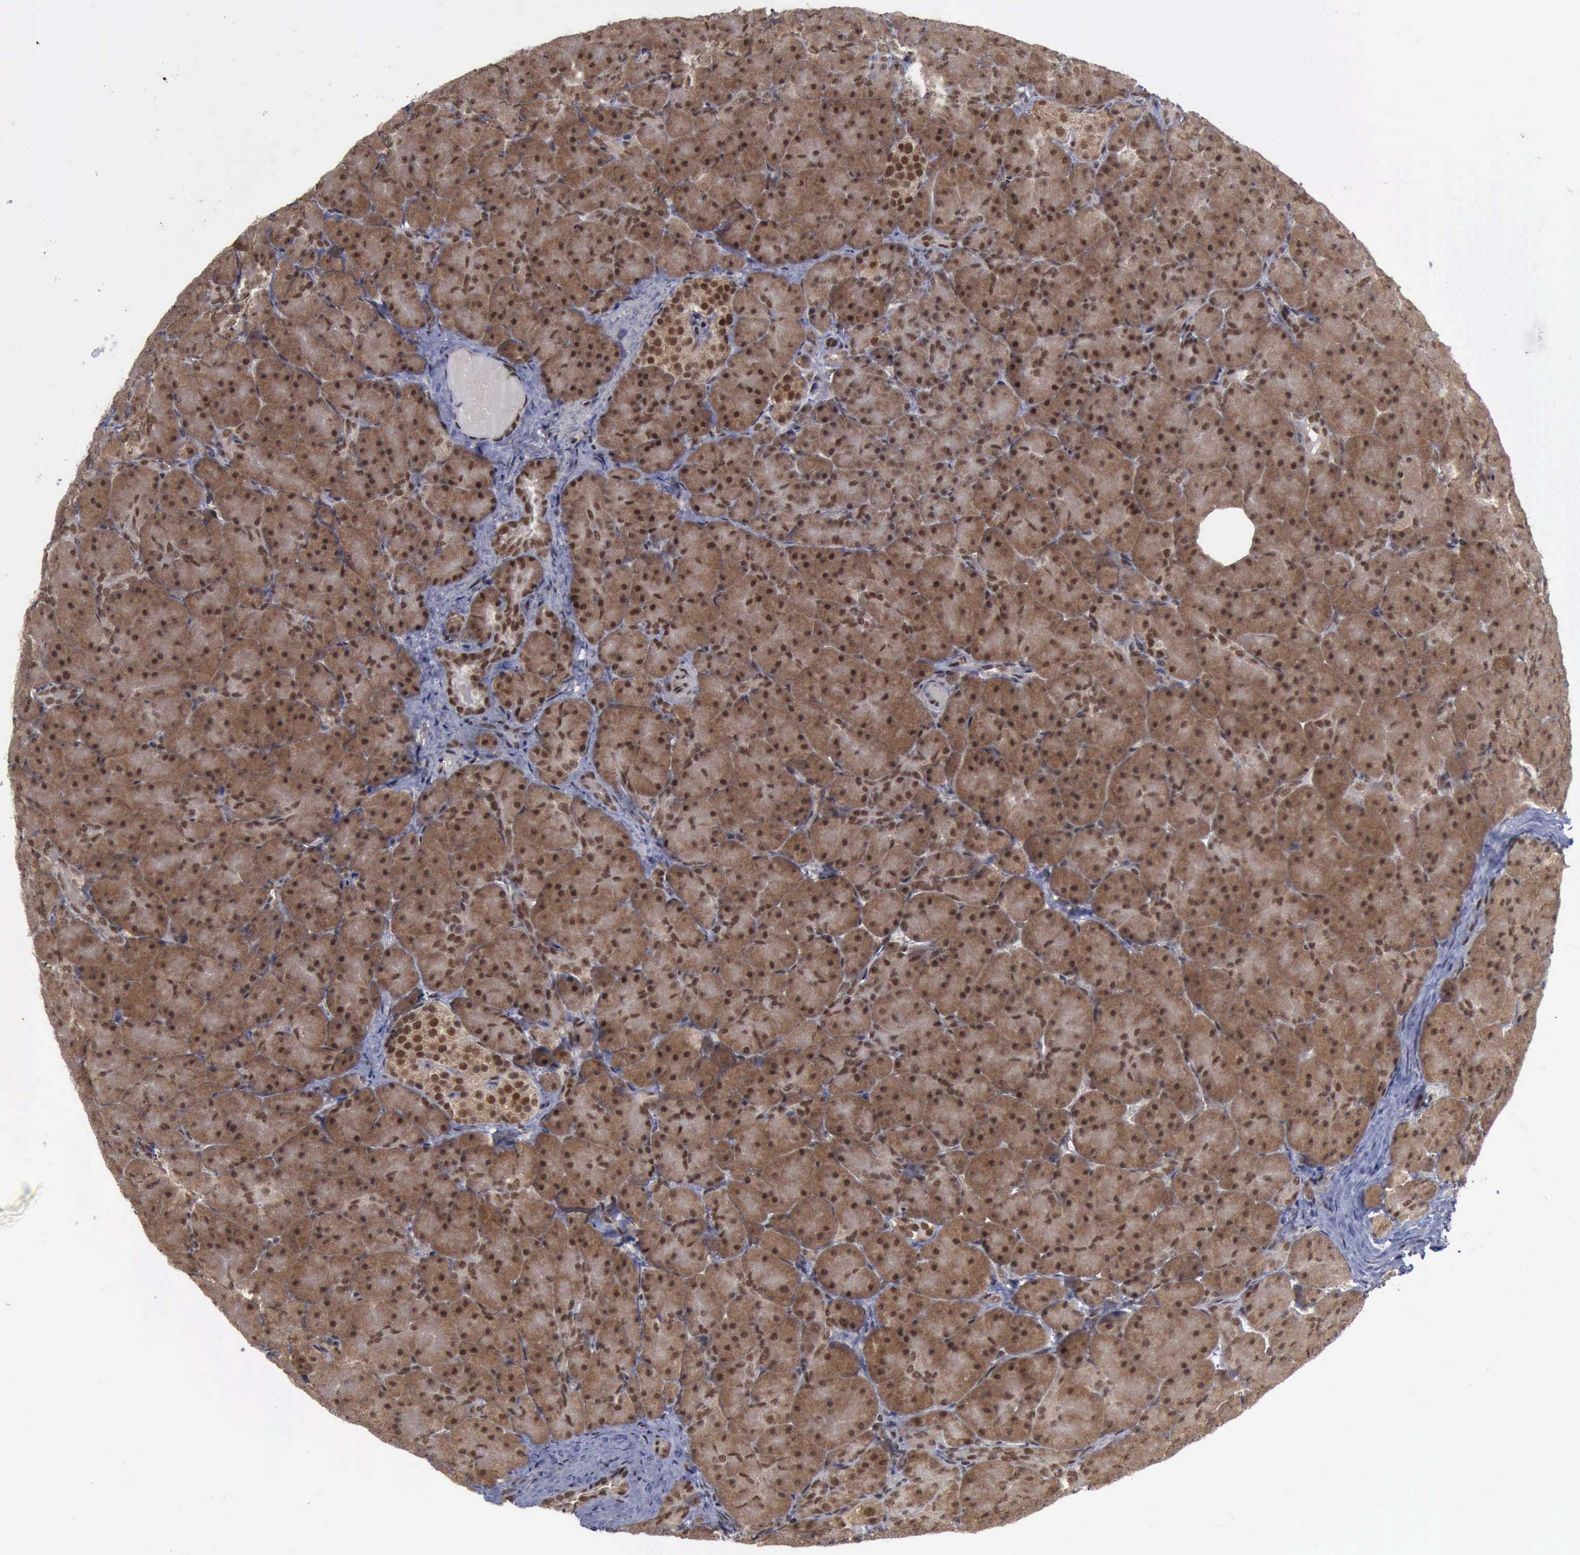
{"staining": {"intensity": "moderate", "quantity": ">75%", "location": "cytoplasmic/membranous,nuclear"}, "tissue": "pancreas", "cell_type": "Exocrine glandular cells", "image_type": "normal", "snomed": [{"axis": "morphology", "description": "Normal tissue, NOS"}, {"axis": "topography", "description": "Pancreas"}], "caption": "Immunohistochemical staining of normal human pancreas reveals medium levels of moderate cytoplasmic/membranous,nuclear positivity in about >75% of exocrine glandular cells.", "gene": "RTCB", "patient": {"sex": "male", "age": 66}}